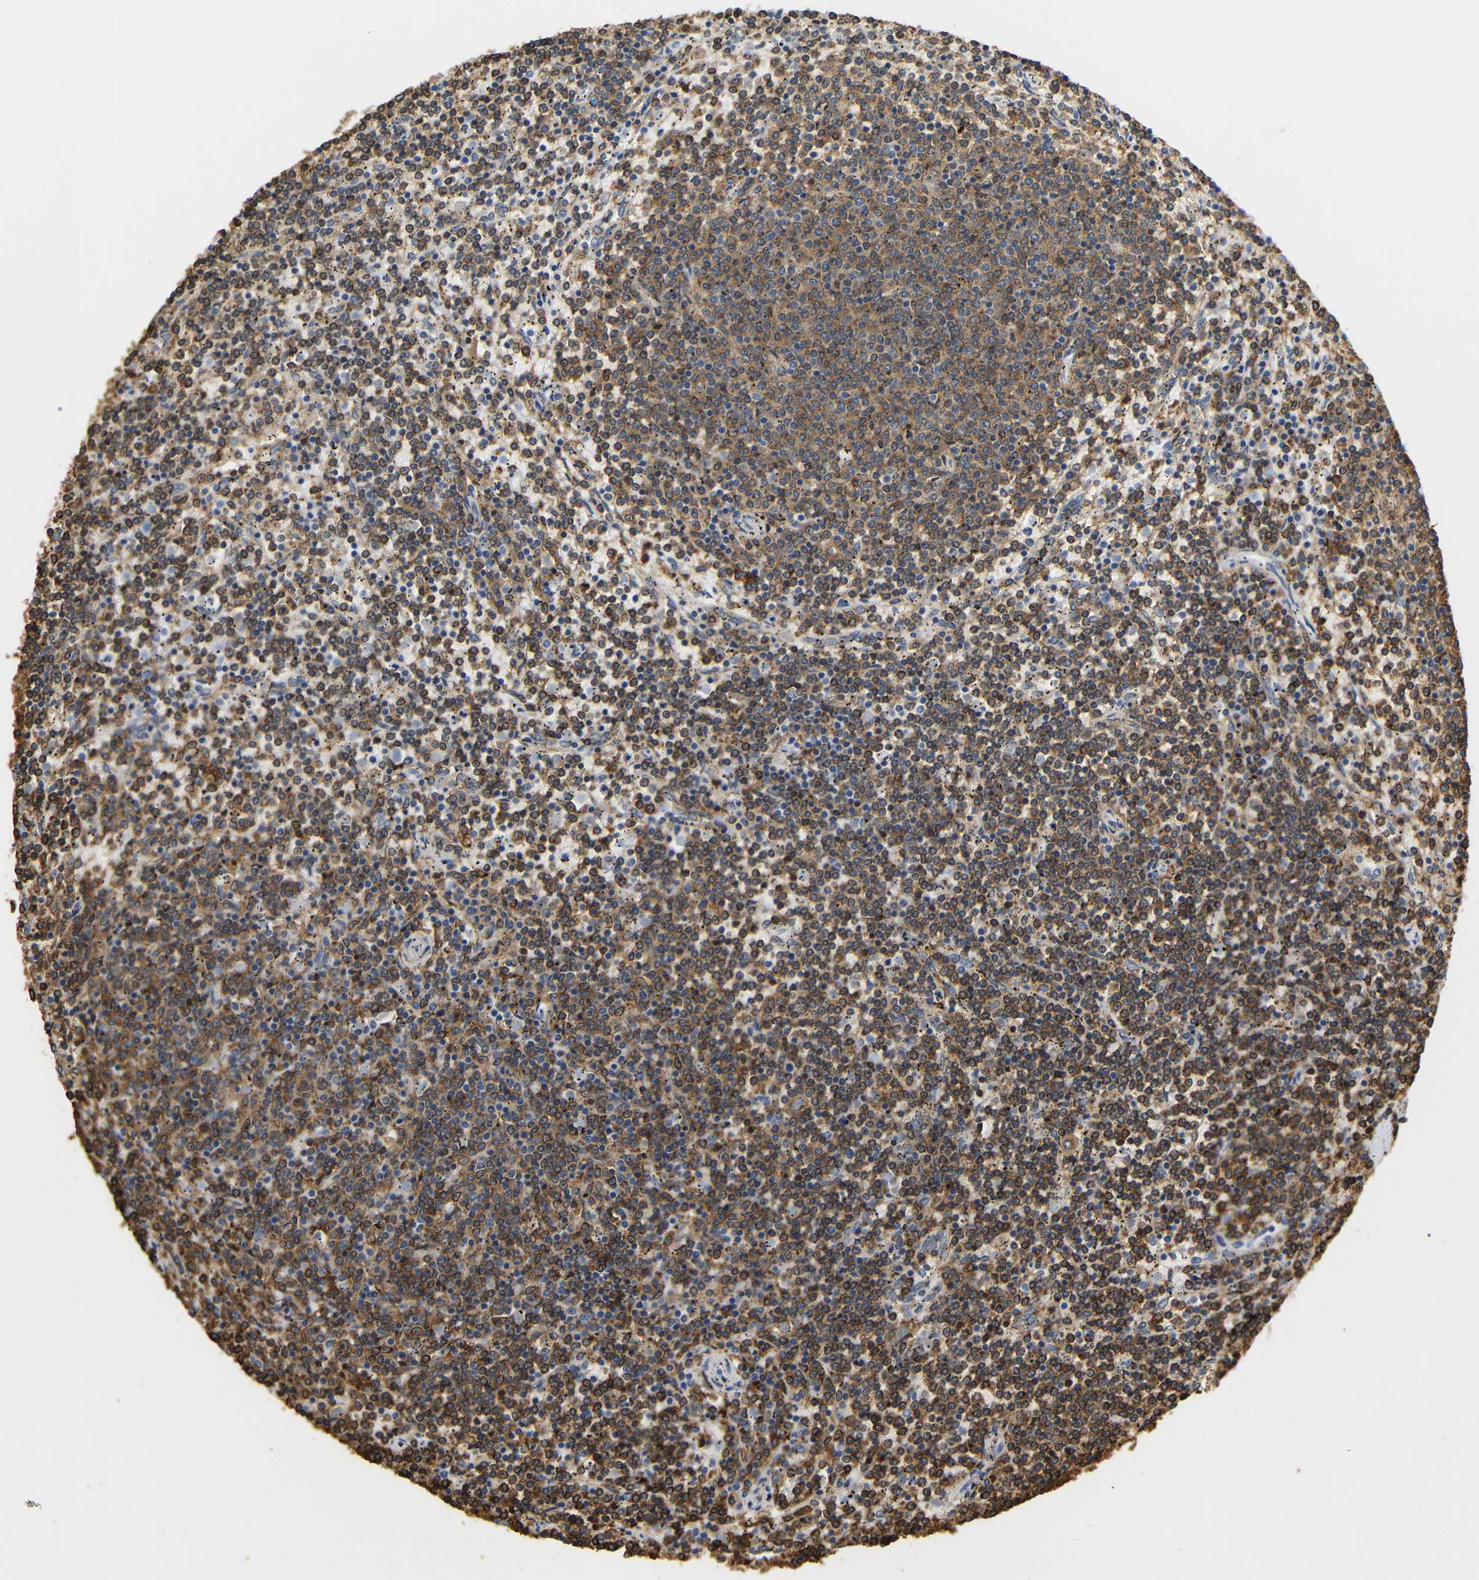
{"staining": {"intensity": "moderate", "quantity": ">75%", "location": "cytoplasmic/membranous"}, "tissue": "lymphoma", "cell_type": "Tumor cells", "image_type": "cancer", "snomed": [{"axis": "morphology", "description": "Malignant lymphoma, non-Hodgkin's type, Low grade"}, {"axis": "topography", "description": "Spleen"}], "caption": "Protein analysis of malignant lymphoma, non-Hodgkin's type (low-grade) tissue displays moderate cytoplasmic/membranous positivity in about >75% of tumor cells.", "gene": "HLA-DQB1", "patient": {"sex": "female", "age": 50}}